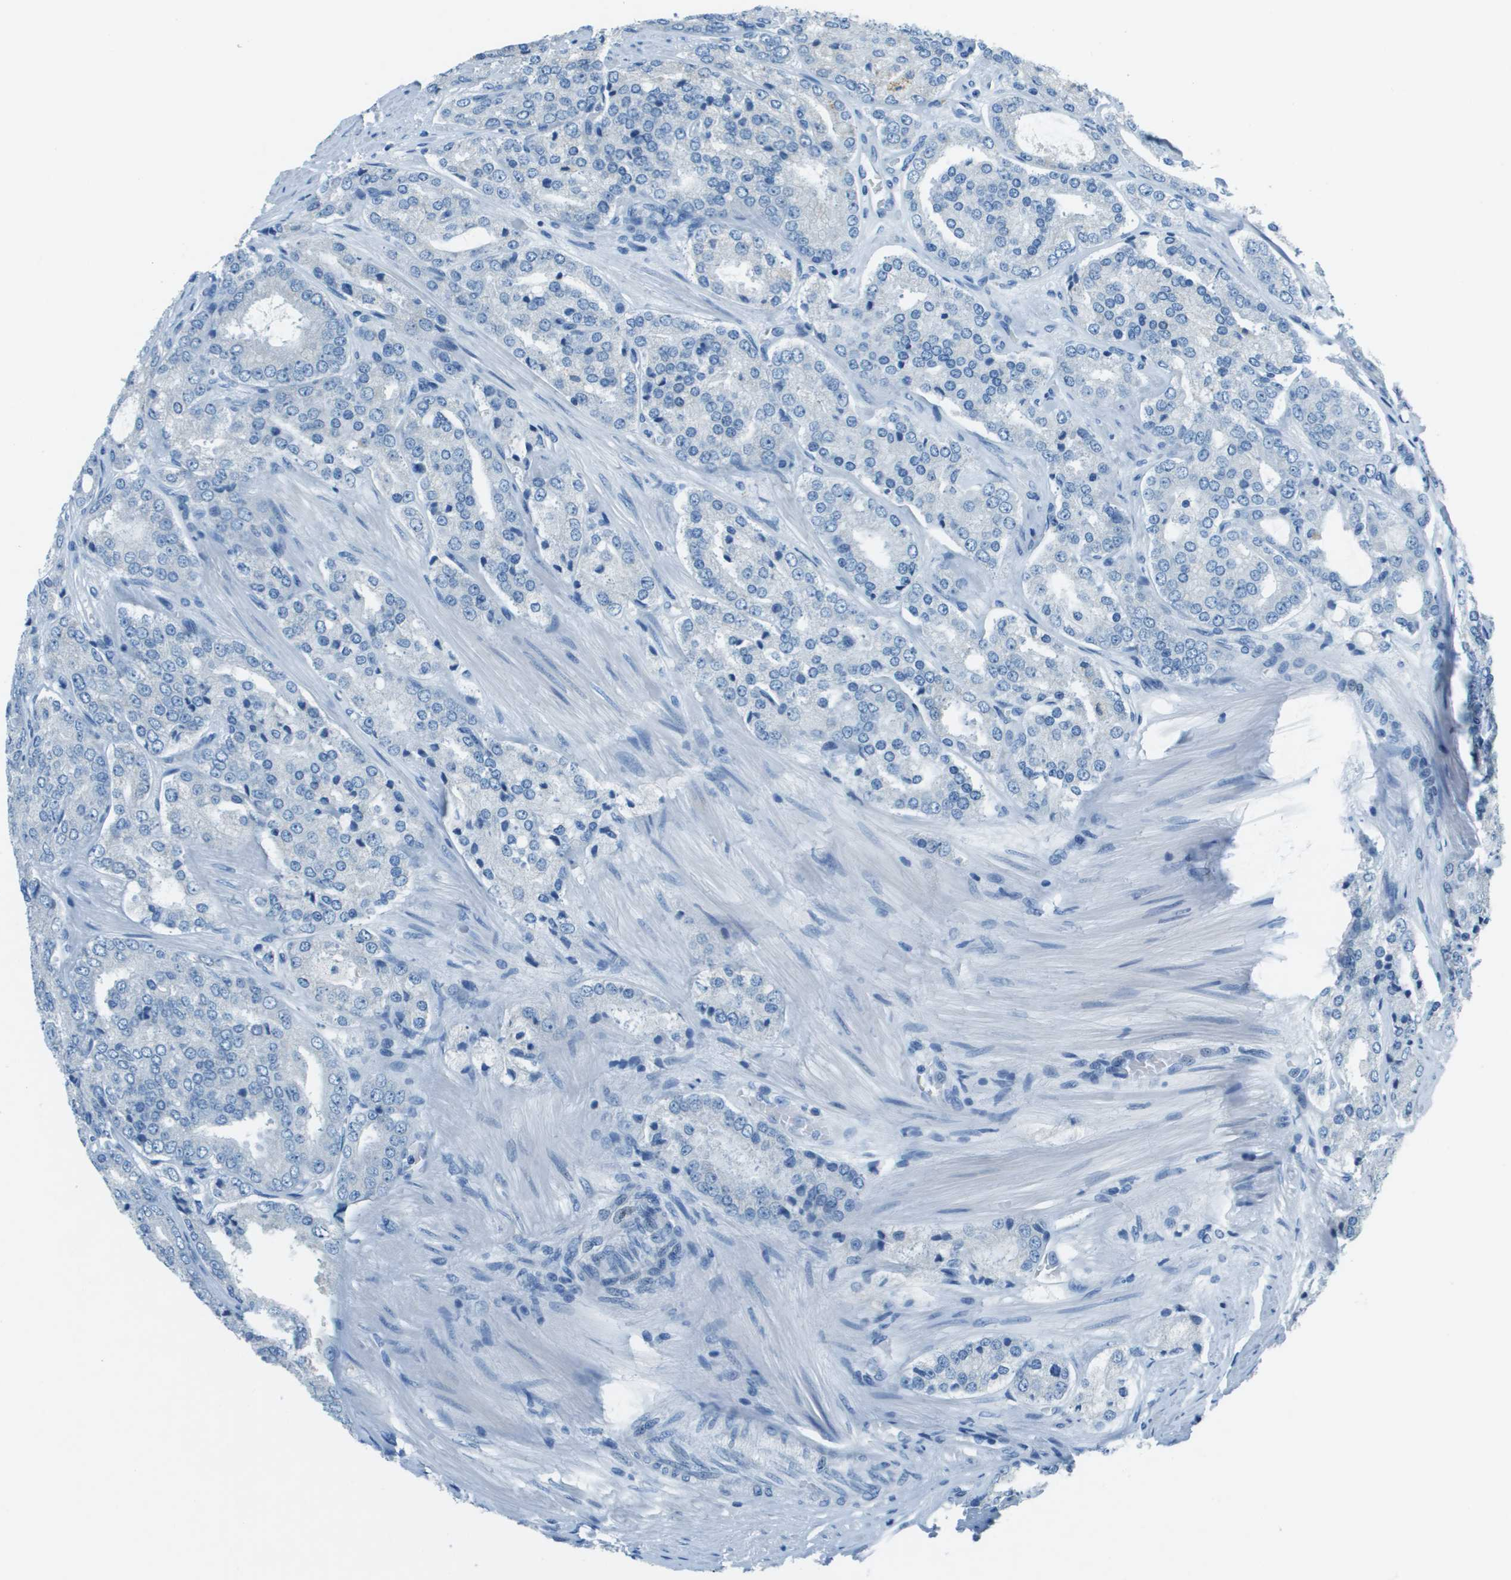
{"staining": {"intensity": "negative", "quantity": "none", "location": "none"}, "tissue": "prostate cancer", "cell_type": "Tumor cells", "image_type": "cancer", "snomed": [{"axis": "morphology", "description": "Adenocarcinoma, High grade"}, {"axis": "topography", "description": "Prostate"}], "caption": "Tumor cells show no significant expression in prostate cancer (adenocarcinoma (high-grade)). (DAB (3,3'-diaminobenzidine) IHC with hematoxylin counter stain).", "gene": "SLC16A10", "patient": {"sex": "male", "age": 65}}